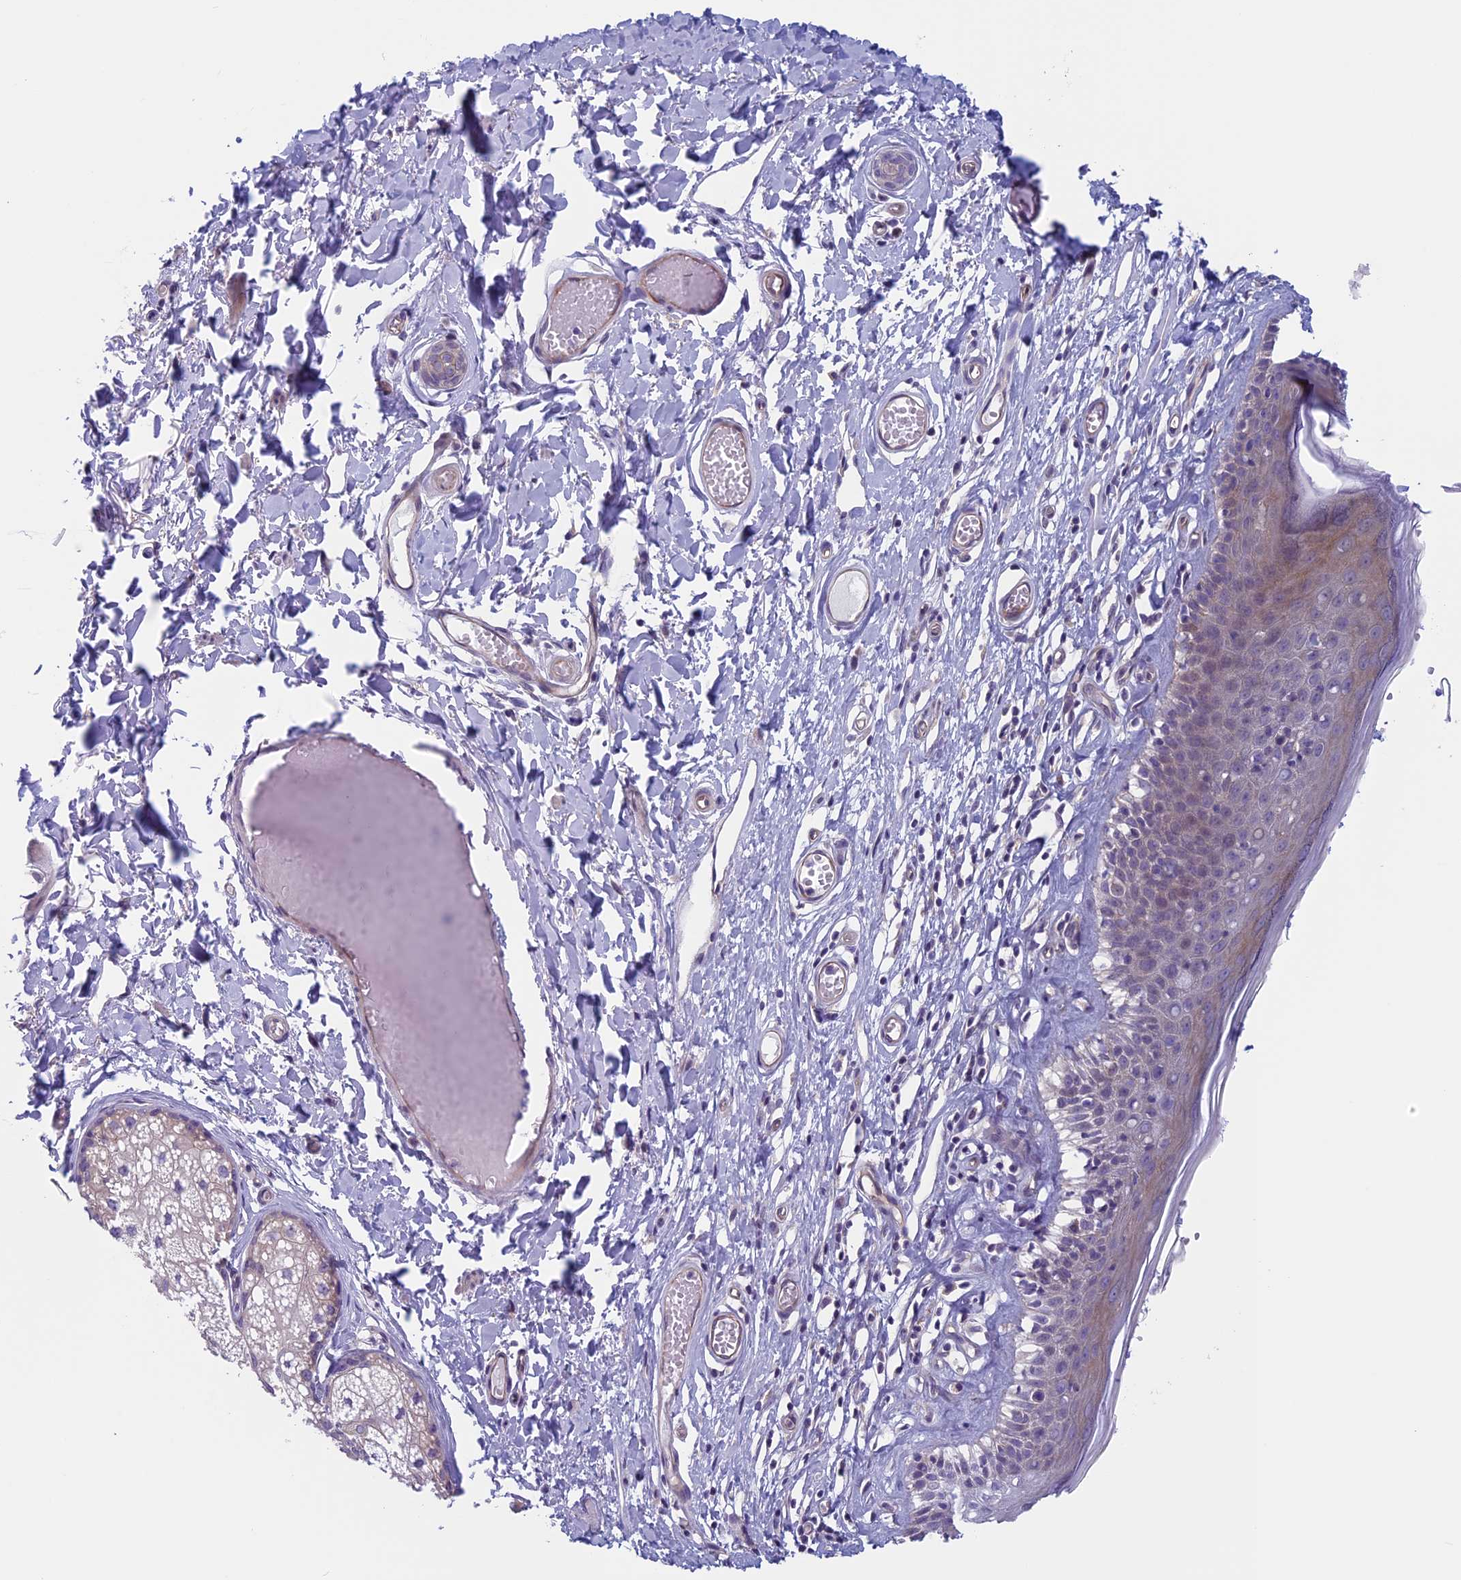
{"staining": {"intensity": "weak", "quantity": "<25%", "location": "cytoplasmic/membranous"}, "tissue": "skin", "cell_type": "Epidermal cells", "image_type": "normal", "snomed": [{"axis": "morphology", "description": "Normal tissue, NOS"}, {"axis": "topography", "description": "Adipose tissue"}, {"axis": "topography", "description": "Vascular tissue"}, {"axis": "topography", "description": "Vulva"}, {"axis": "topography", "description": "Peripheral nerve tissue"}], "caption": "This micrograph is of unremarkable skin stained with IHC to label a protein in brown with the nuclei are counter-stained blue. There is no expression in epidermal cells.", "gene": "CNOT6L", "patient": {"sex": "female", "age": 86}}